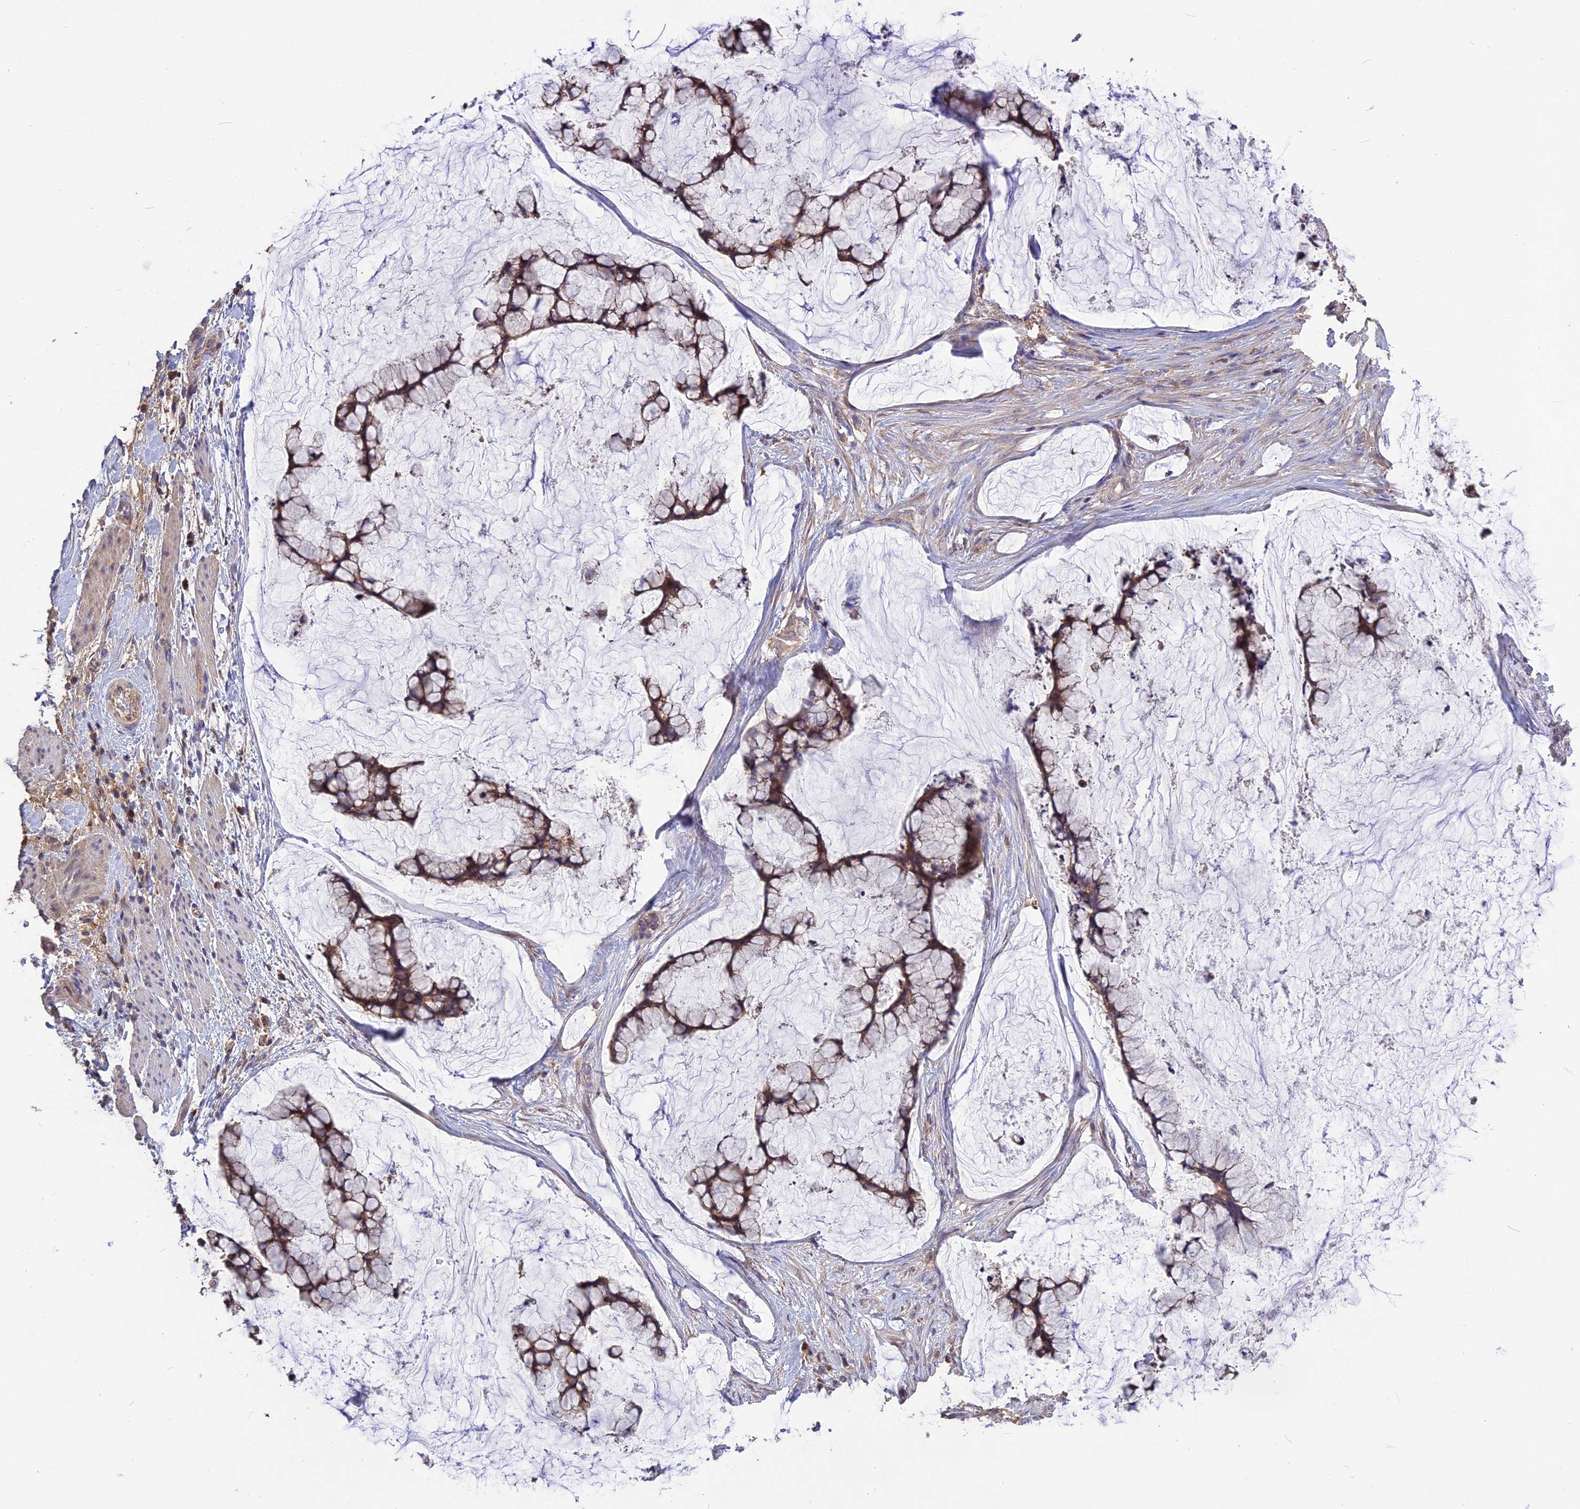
{"staining": {"intensity": "moderate", "quantity": ">75%", "location": "cytoplasmic/membranous"}, "tissue": "ovarian cancer", "cell_type": "Tumor cells", "image_type": "cancer", "snomed": [{"axis": "morphology", "description": "Cystadenocarcinoma, mucinous, NOS"}, {"axis": "topography", "description": "Ovary"}], "caption": "An IHC histopathology image of tumor tissue is shown. Protein staining in brown labels moderate cytoplasmic/membranous positivity in ovarian cancer within tumor cells.", "gene": "NUDT8", "patient": {"sex": "female", "age": 42}}